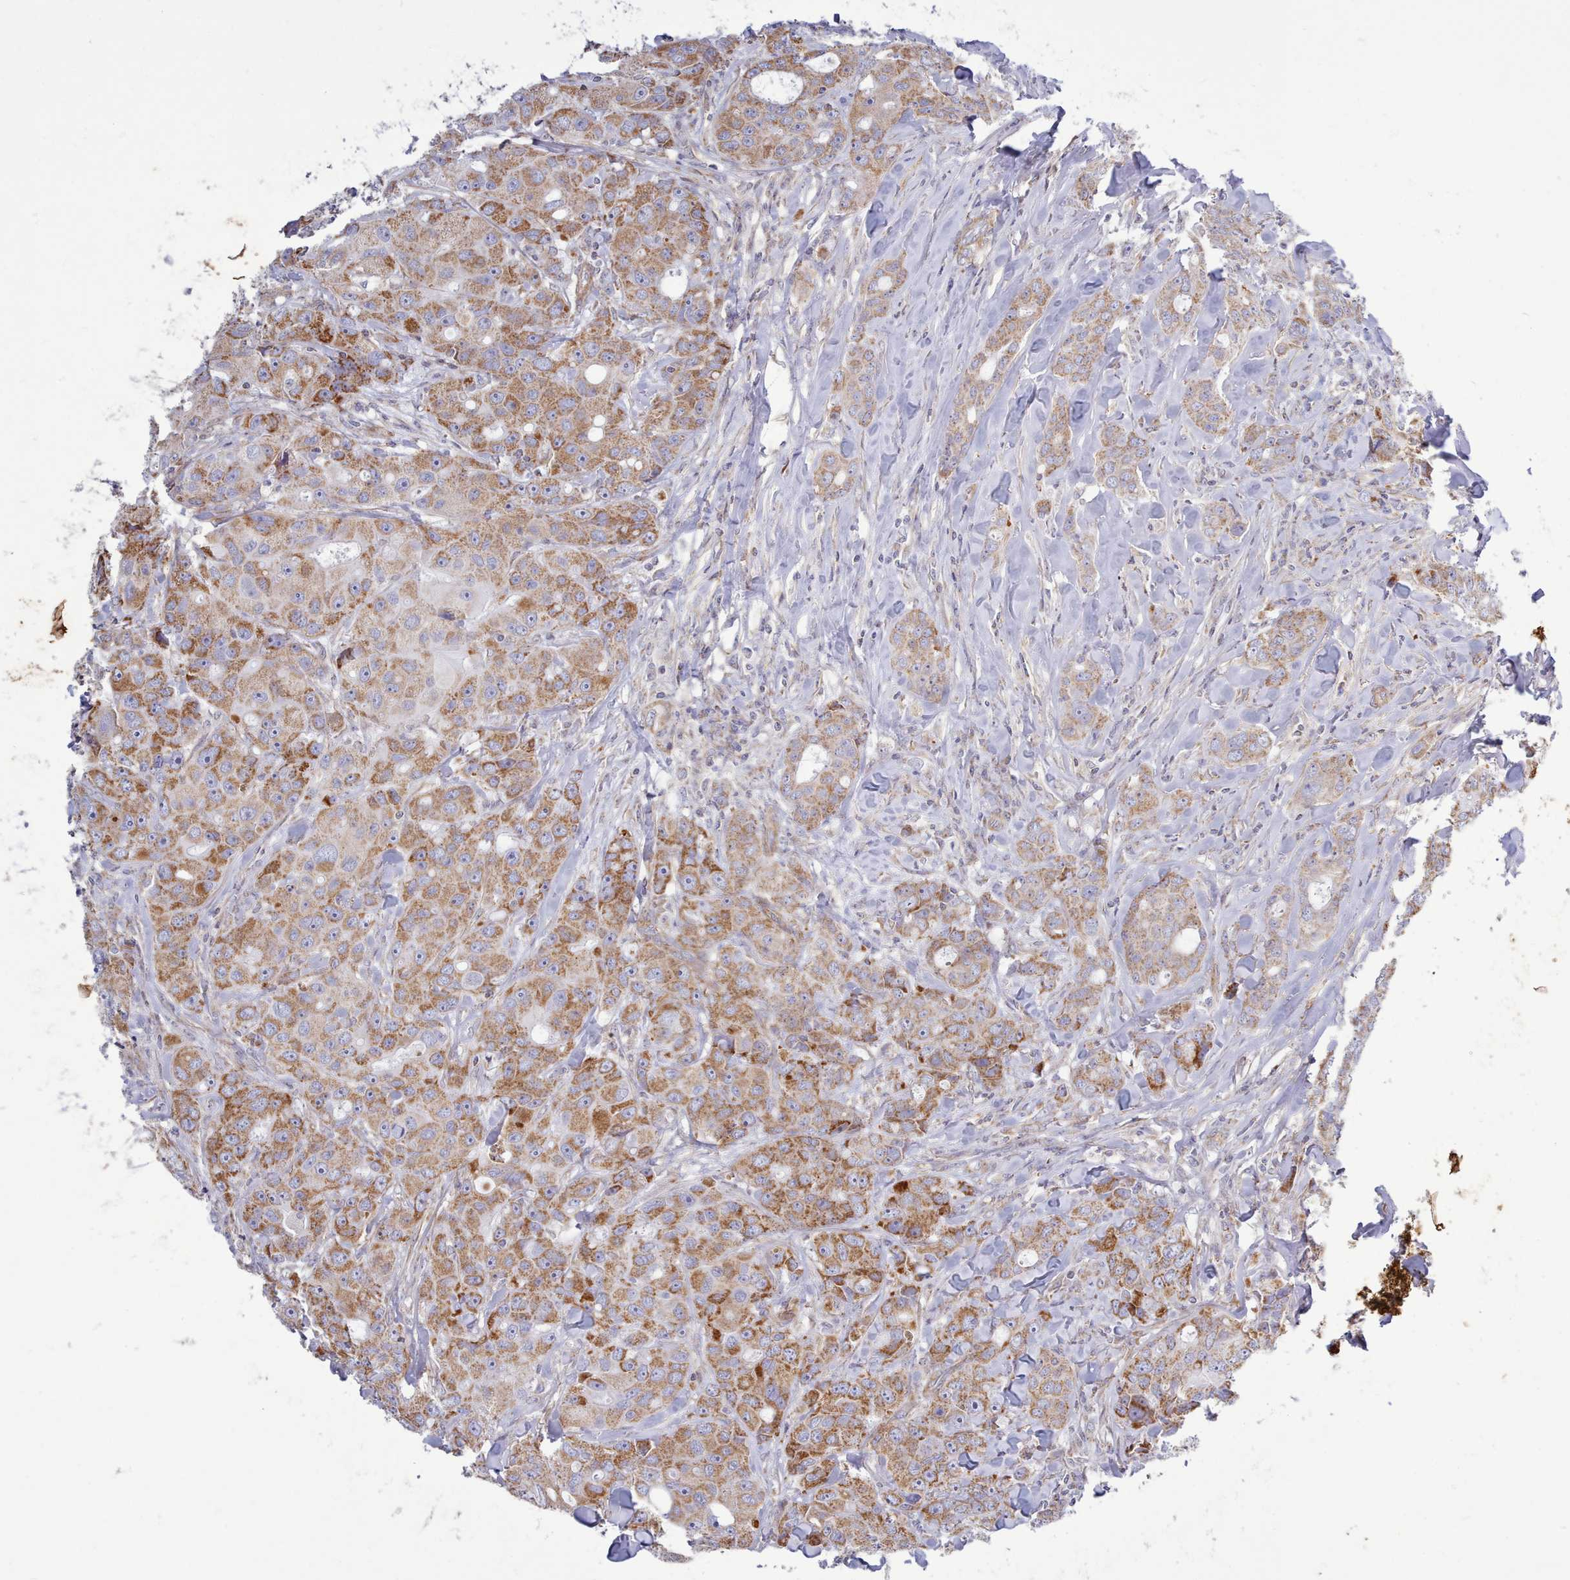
{"staining": {"intensity": "moderate", "quantity": ">75%", "location": "cytoplasmic/membranous"}, "tissue": "breast cancer", "cell_type": "Tumor cells", "image_type": "cancer", "snomed": [{"axis": "morphology", "description": "Duct carcinoma"}, {"axis": "topography", "description": "Breast"}], "caption": "Protein staining of breast cancer (invasive ductal carcinoma) tissue reveals moderate cytoplasmic/membranous expression in approximately >75% of tumor cells. (DAB (3,3'-diaminobenzidine) IHC, brown staining for protein, blue staining for nuclei).", "gene": "MRPL21", "patient": {"sex": "female", "age": 43}}